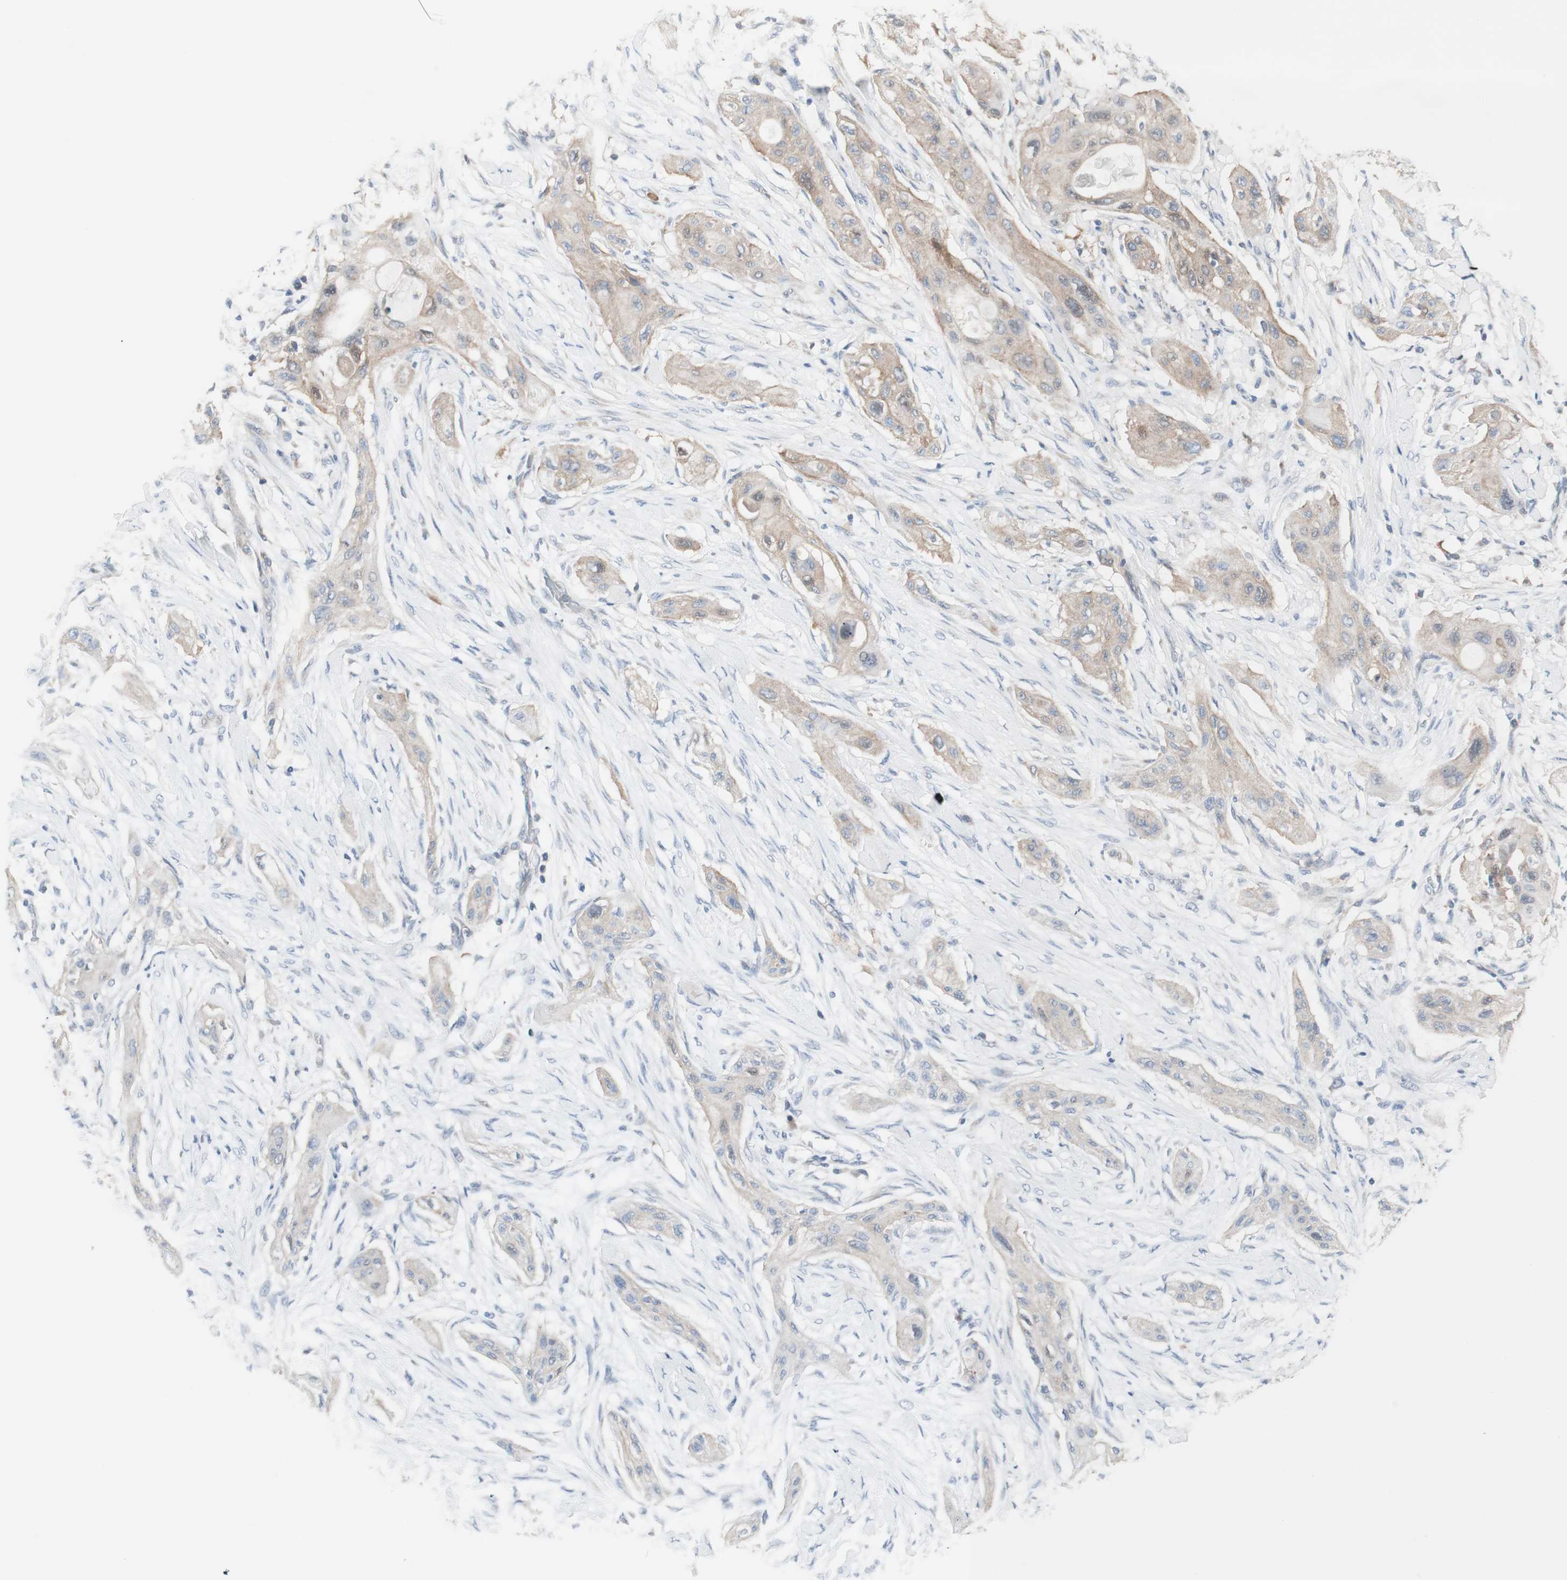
{"staining": {"intensity": "weak", "quantity": "25%-75%", "location": "cytoplasmic/membranous"}, "tissue": "lung cancer", "cell_type": "Tumor cells", "image_type": "cancer", "snomed": [{"axis": "morphology", "description": "Squamous cell carcinoma, NOS"}, {"axis": "topography", "description": "Lung"}], "caption": "Lung squamous cell carcinoma stained with a protein marker exhibits weak staining in tumor cells.", "gene": "C3orf52", "patient": {"sex": "female", "age": 47}}